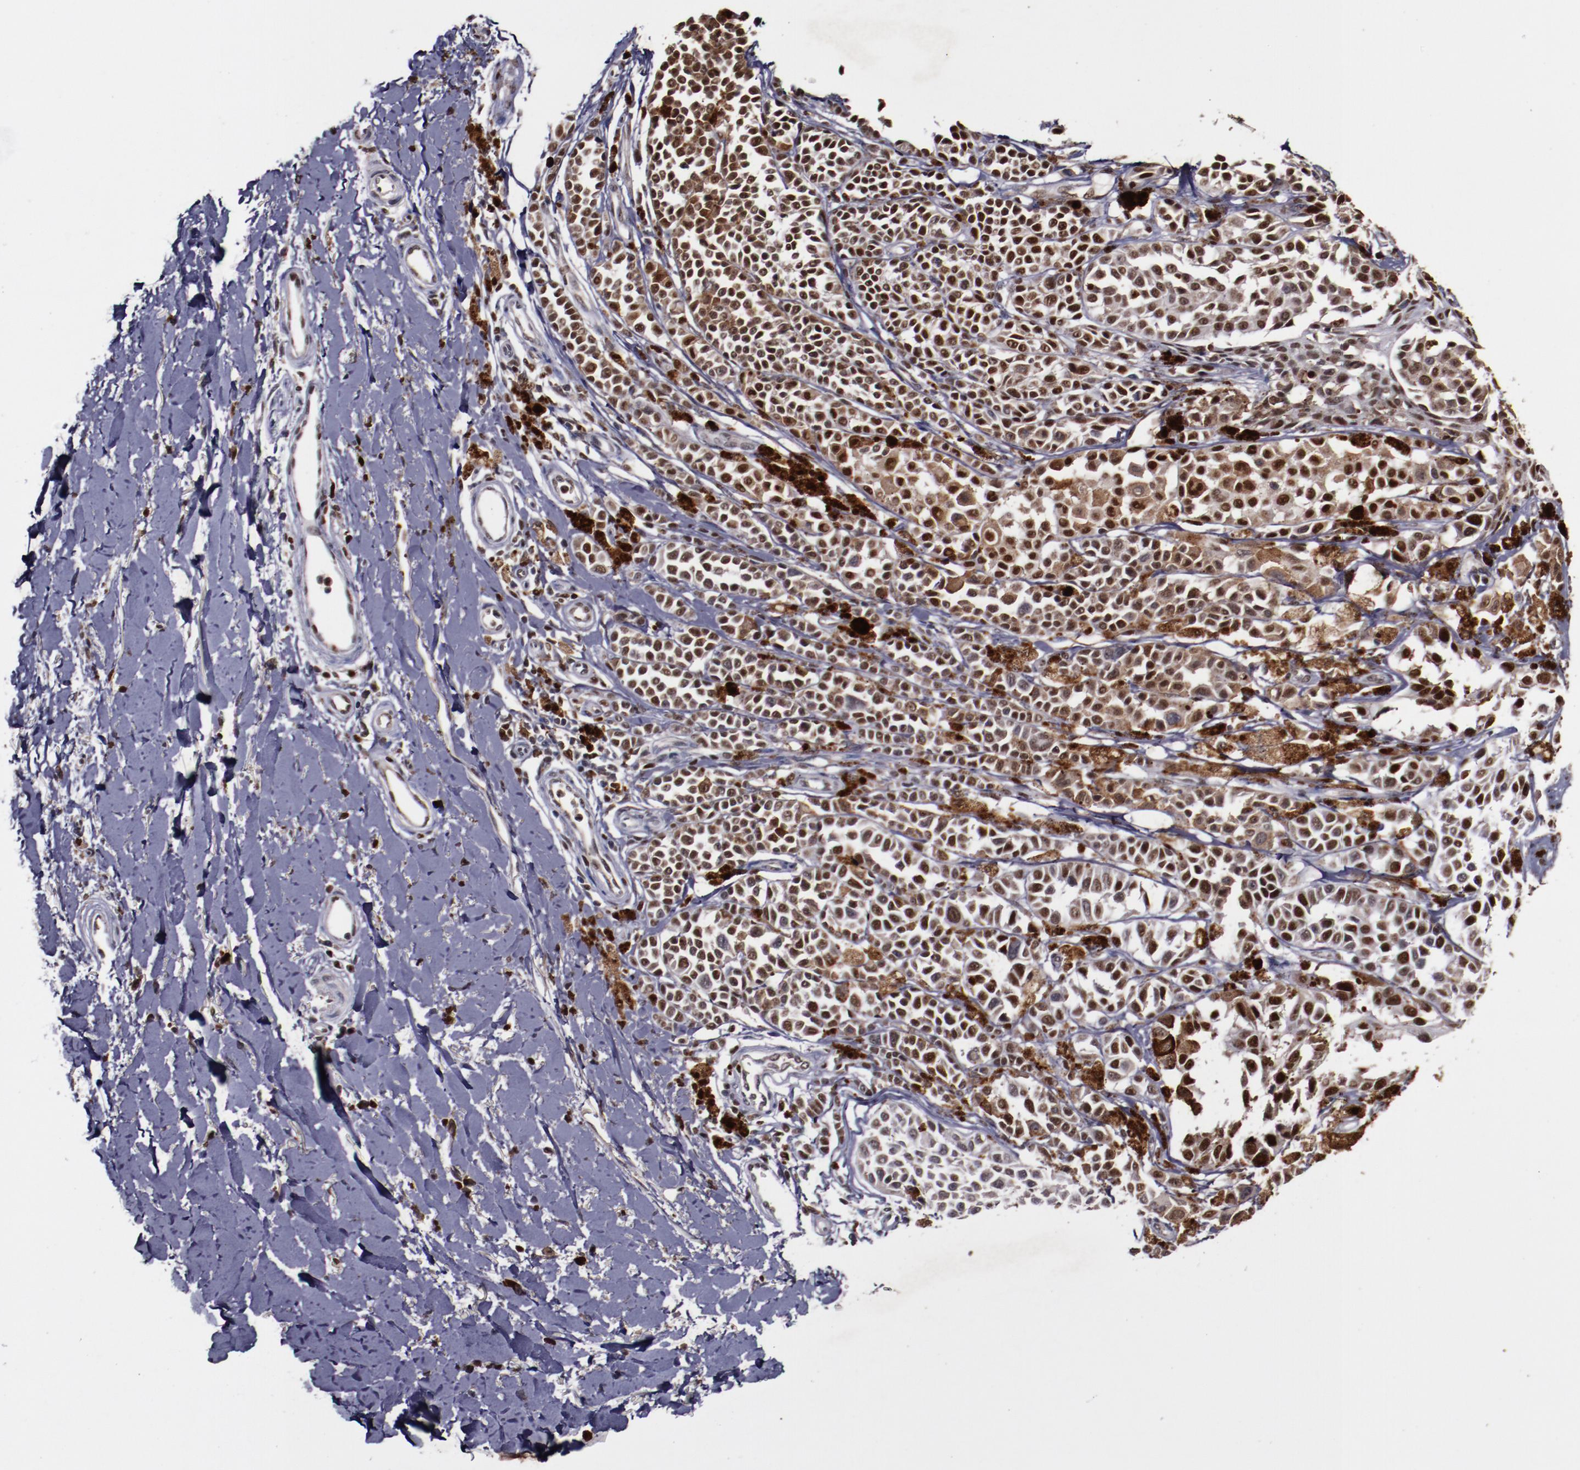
{"staining": {"intensity": "strong", "quantity": ">75%", "location": "cytoplasmic/membranous,nuclear"}, "tissue": "melanoma", "cell_type": "Tumor cells", "image_type": "cancer", "snomed": [{"axis": "morphology", "description": "Malignant melanoma, NOS"}, {"axis": "topography", "description": "Skin"}], "caption": "Protein expression analysis of malignant melanoma displays strong cytoplasmic/membranous and nuclear positivity in approximately >75% of tumor cells.", "gene": "CHEK2", "patient": {"sex": "female", "age": 38}}